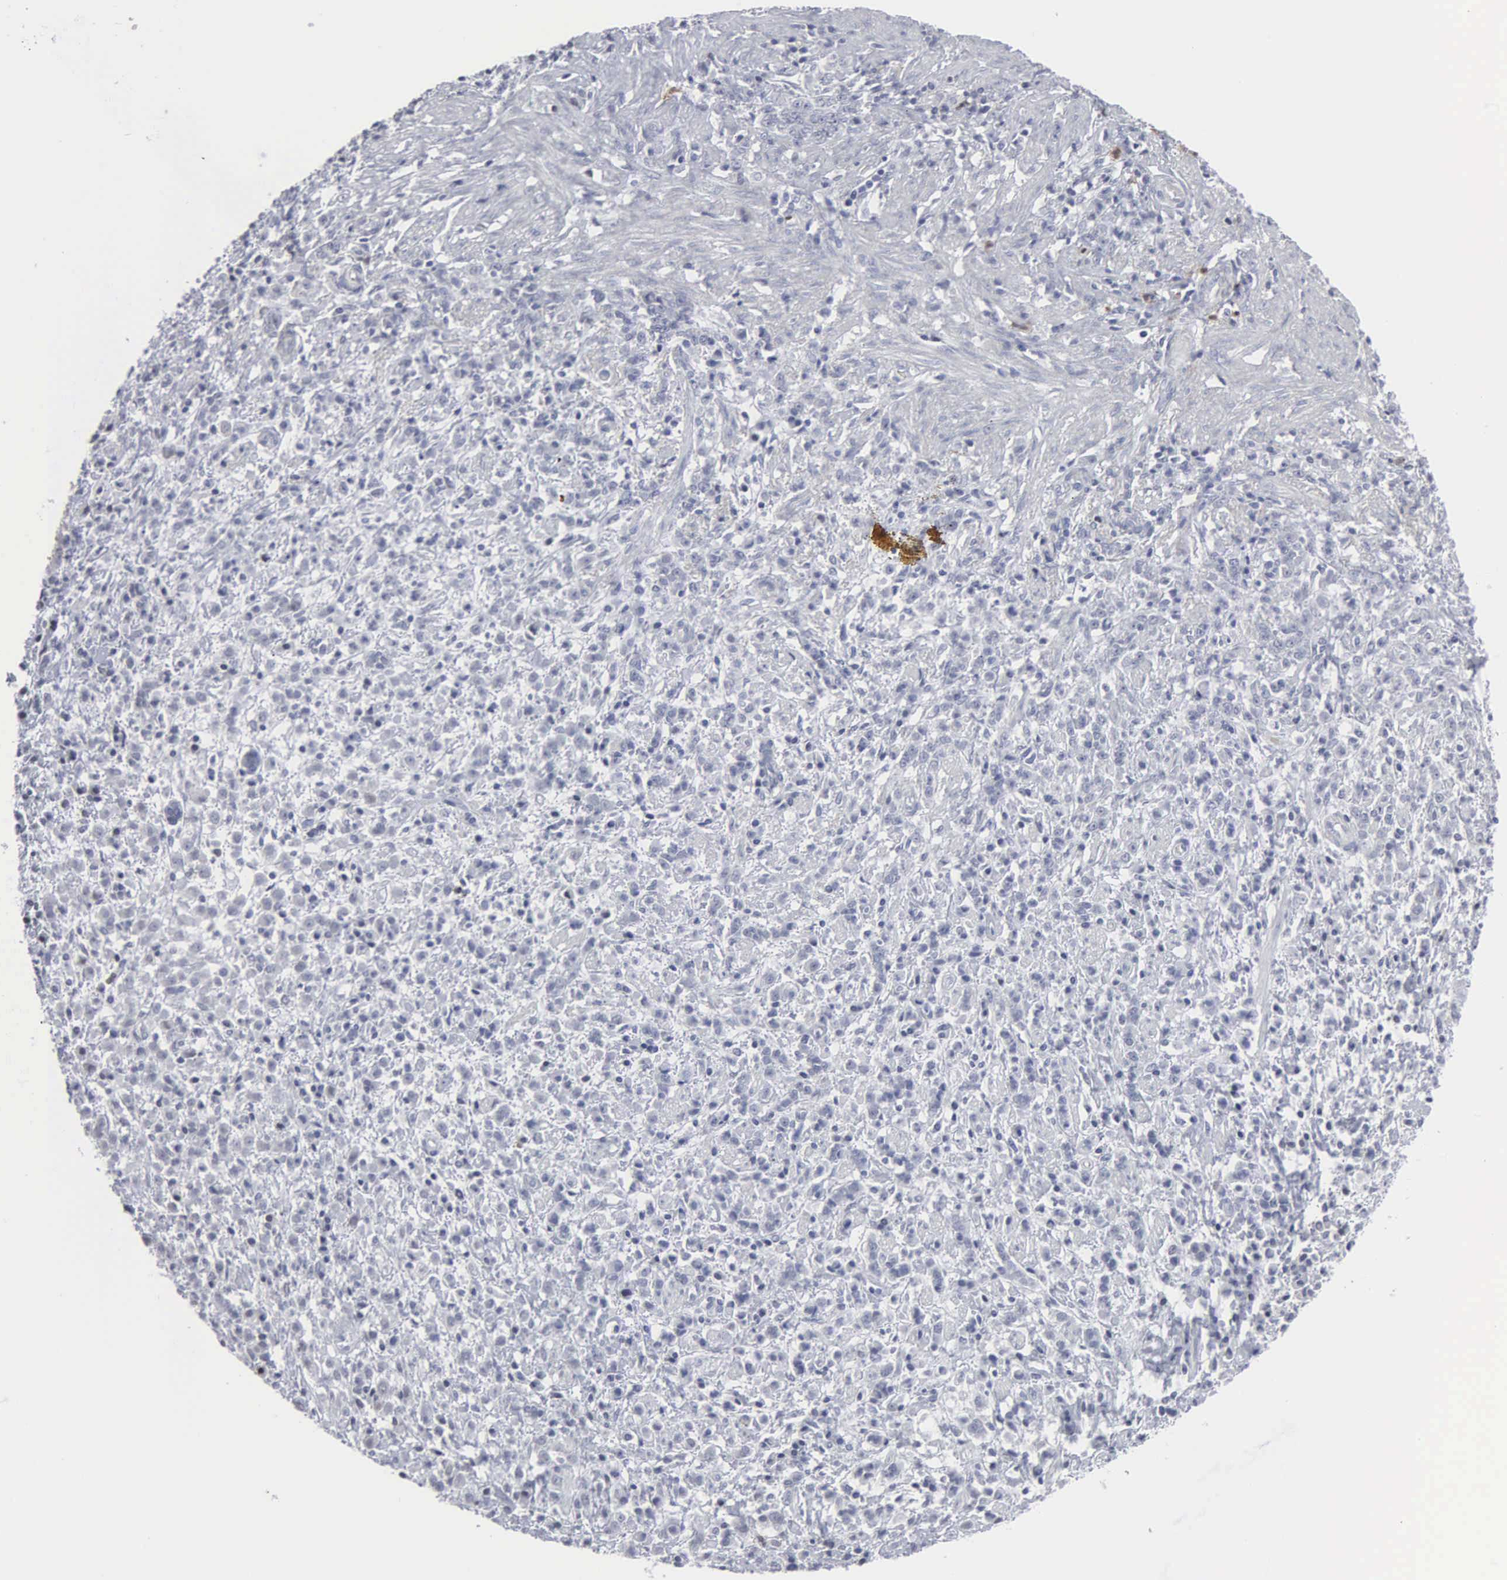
{"staining": {"intensity": "negative", "quantity": "none", "location": "none"}, "tissue": "stomach cancer", "cell_type": "Tumor cells", "image_type": "cancer", "snomed": [{"axis": "morphology", "description": "Adenocarcinoma, NOS"}, {"axis": "topography", "description": "Stomach, lower"}], "caption": "A histopathology image of human stomach cancer is negative for staining in tumor cells.", "gene": "SPIN3", "patient": {"sex": "male", "age": 88}}